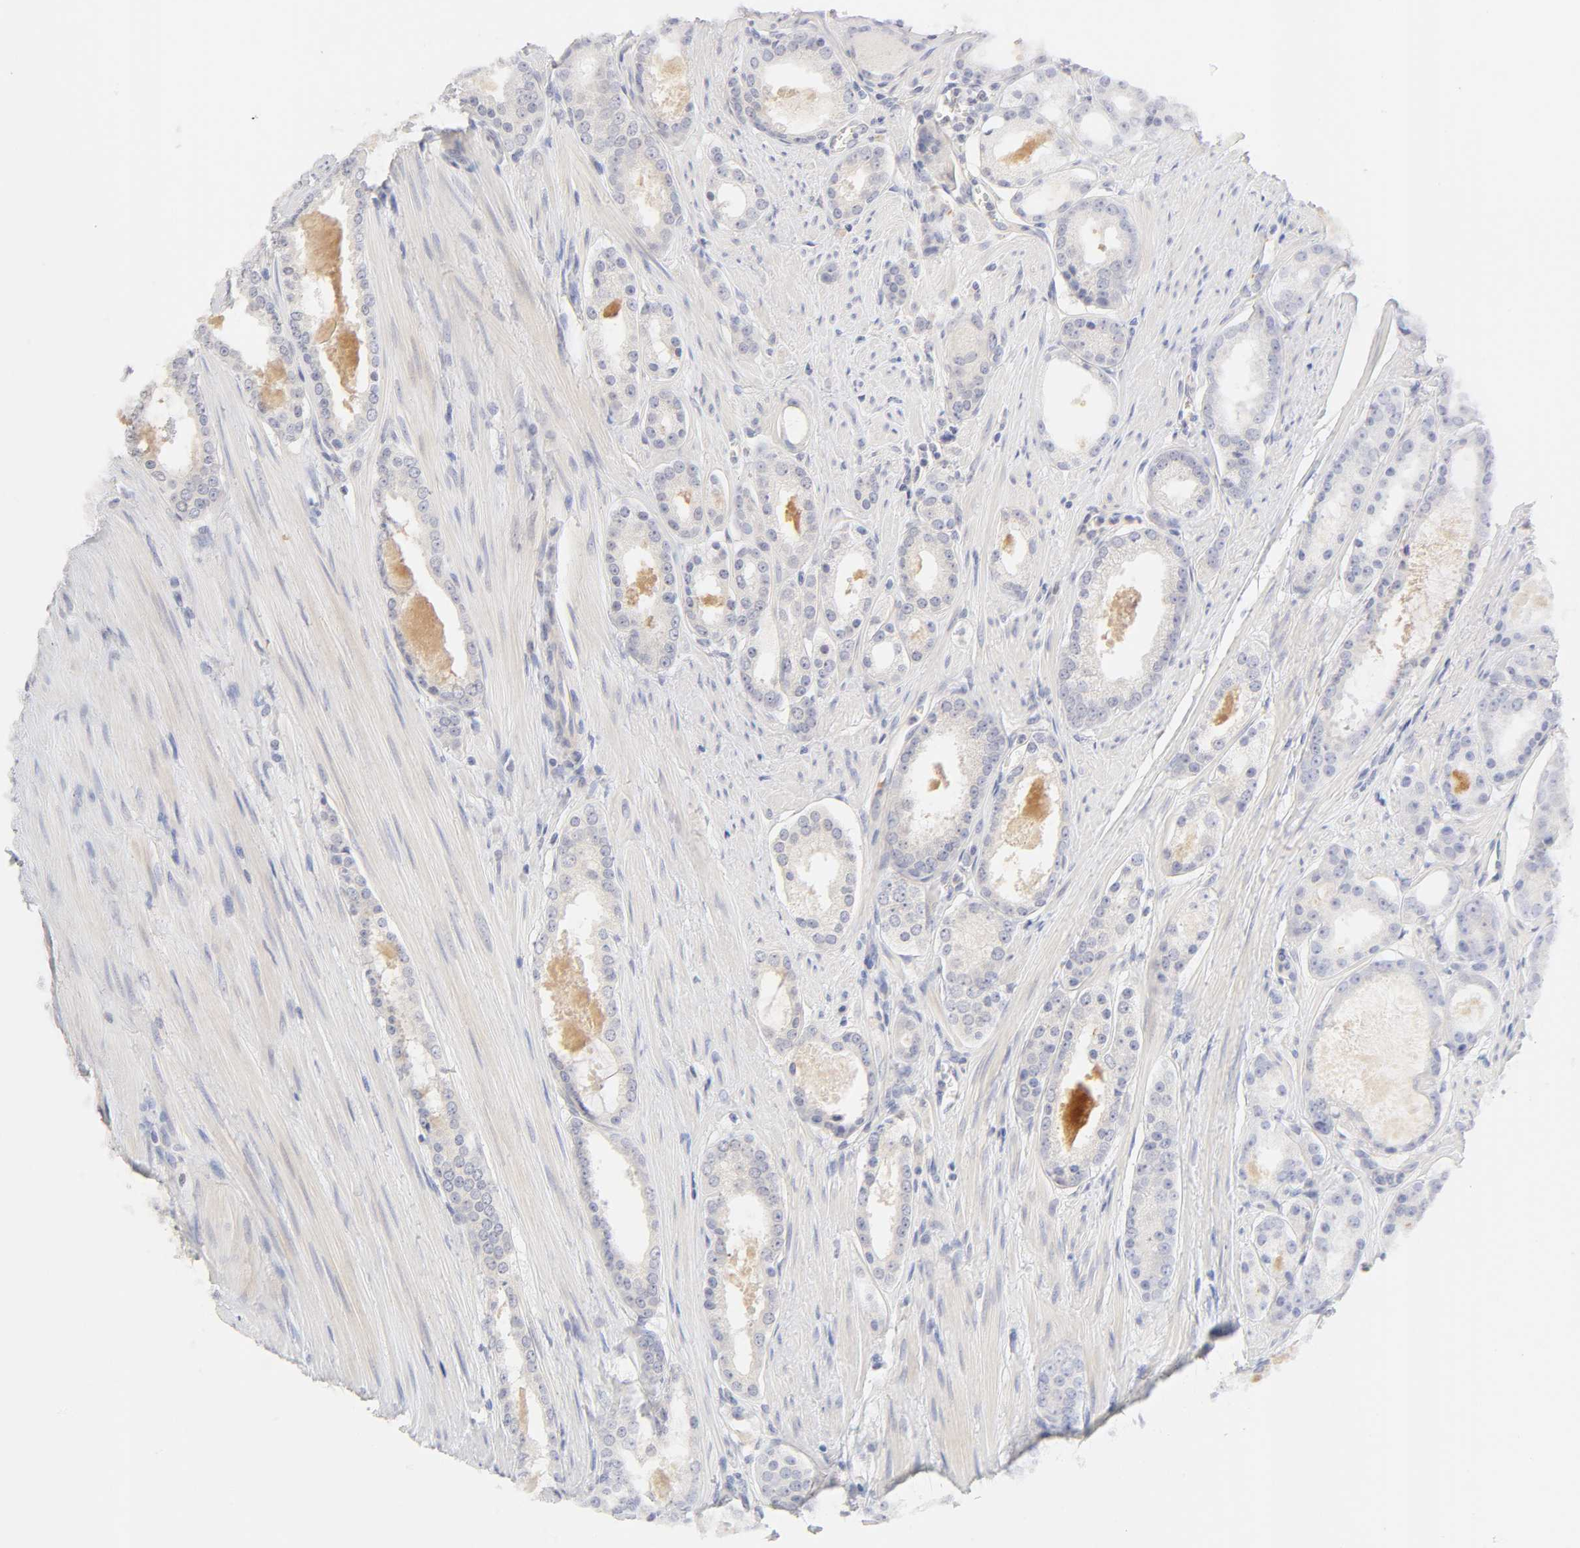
{"staining": {"intensity": "negative", "quantity": "none", "location": "none"}, "tissue": "prostate cancer", "cell_type": "Tumor cells", "image_type": "cancer", "snomed": [{"axis": "morphology", "description": "Adenocarcinoma, Low grade"}, {"axis": "topography", "description": "Prostate"}], "caption": "IHC micrograph of human prostate cancer stained for a protein (brown), which demonstrates no positivity in tumor cells.", "gene": "CYP4B1", "patient": {"sex": "male", "age": 57}}